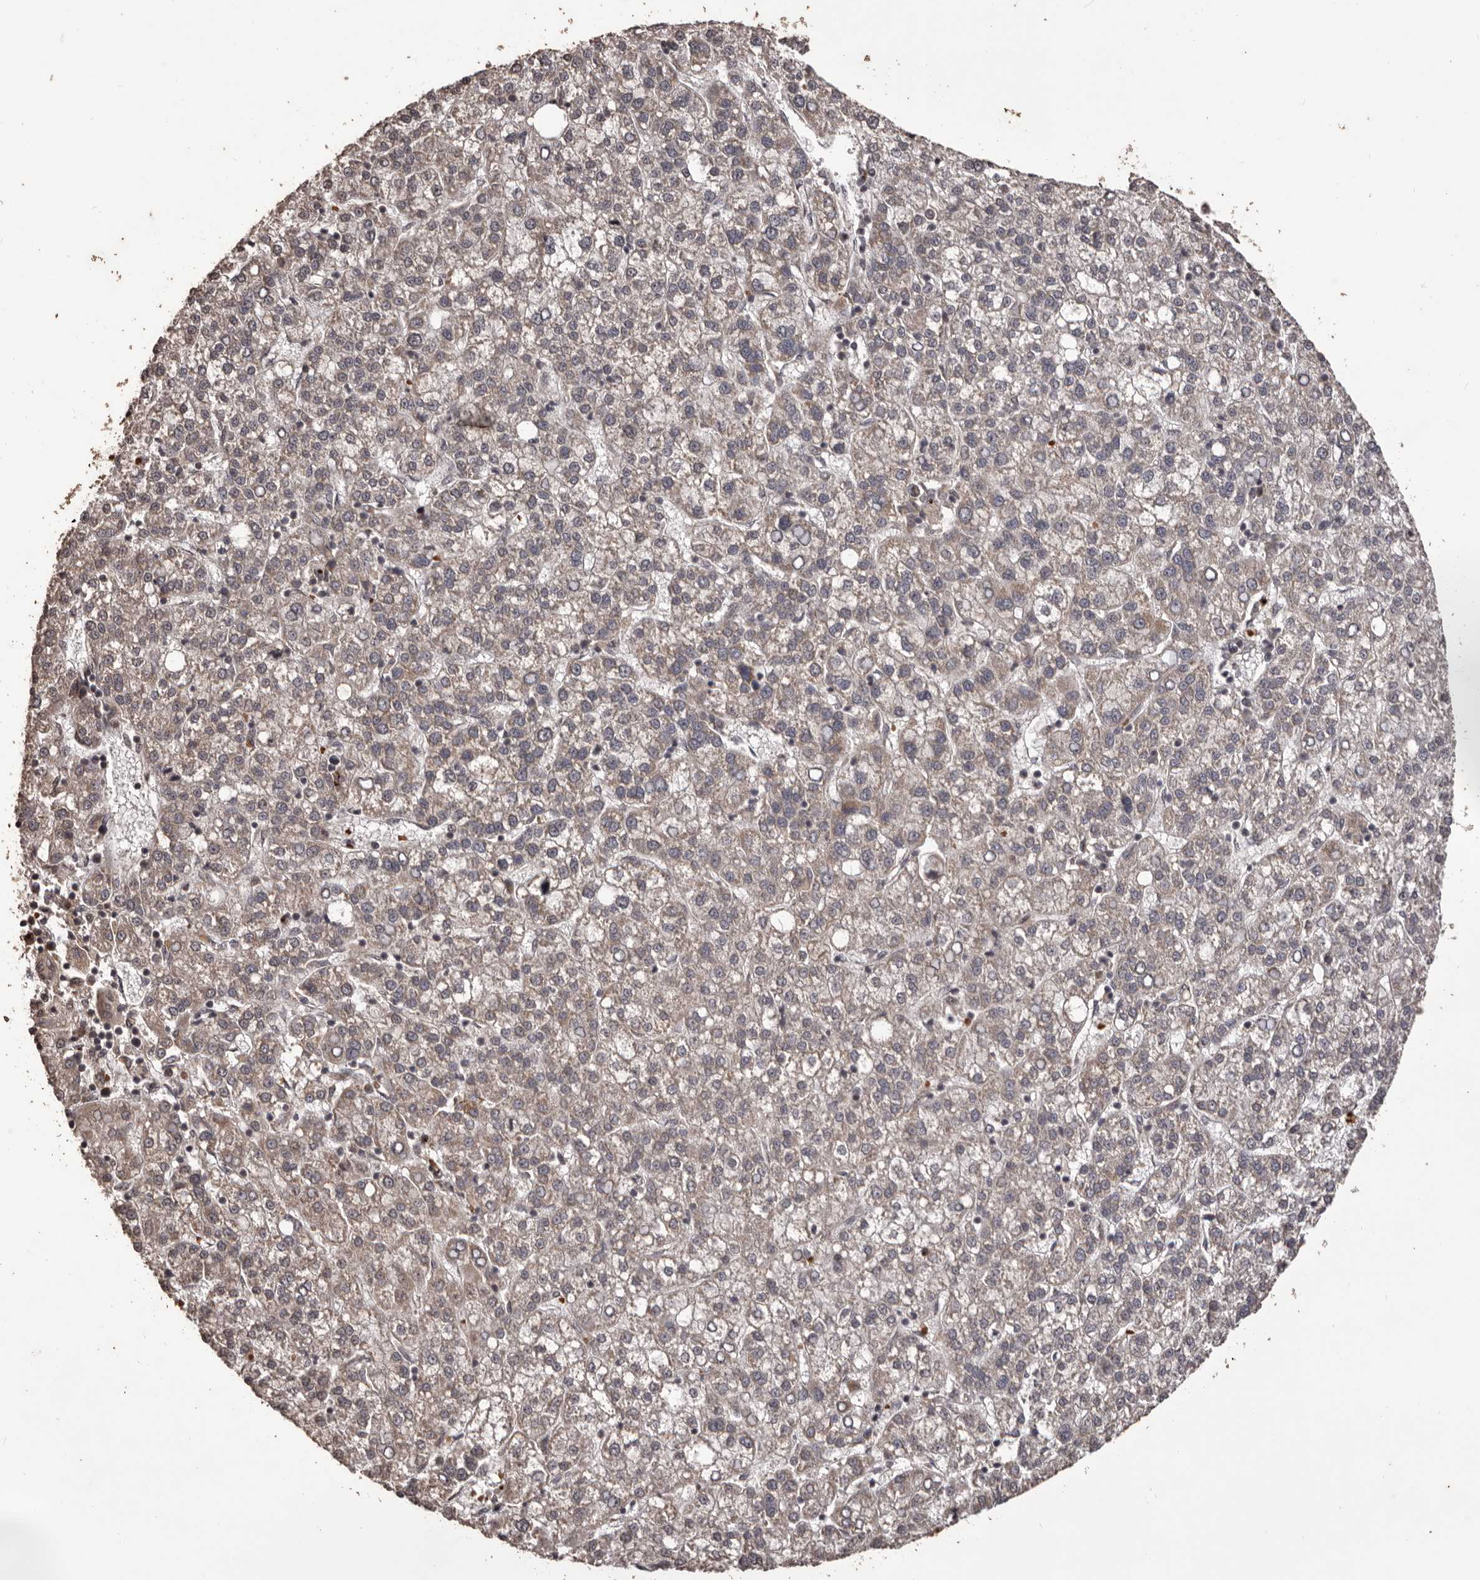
{"staining": {"intensity": "weak", "quantity": "25%-75%", "location": "cytoplasmic/membranous"}, "tissue": "liver cancer", "cell_type": "Tumor cells", "image_type": "cancer", "snomed": [{"axis": "morphology", "description": "Carcinoma, Hepatocellular, NOS"}, {"axis": "topography", "description": "Liver"}], "caption": "DAB immunohistochemical staining of human hepatocellular carcinoma (liver) demonstrates weak cytoplasmic/membranous protein positivity in approximately 25%-75% of tumor cells. (DAB (3,3'-diaminobenzidine) IHC, brown staining for protein, blue staining for nuclei).", "gene": "QRSL1", "patient": {"sex": "female", "age": 58}}